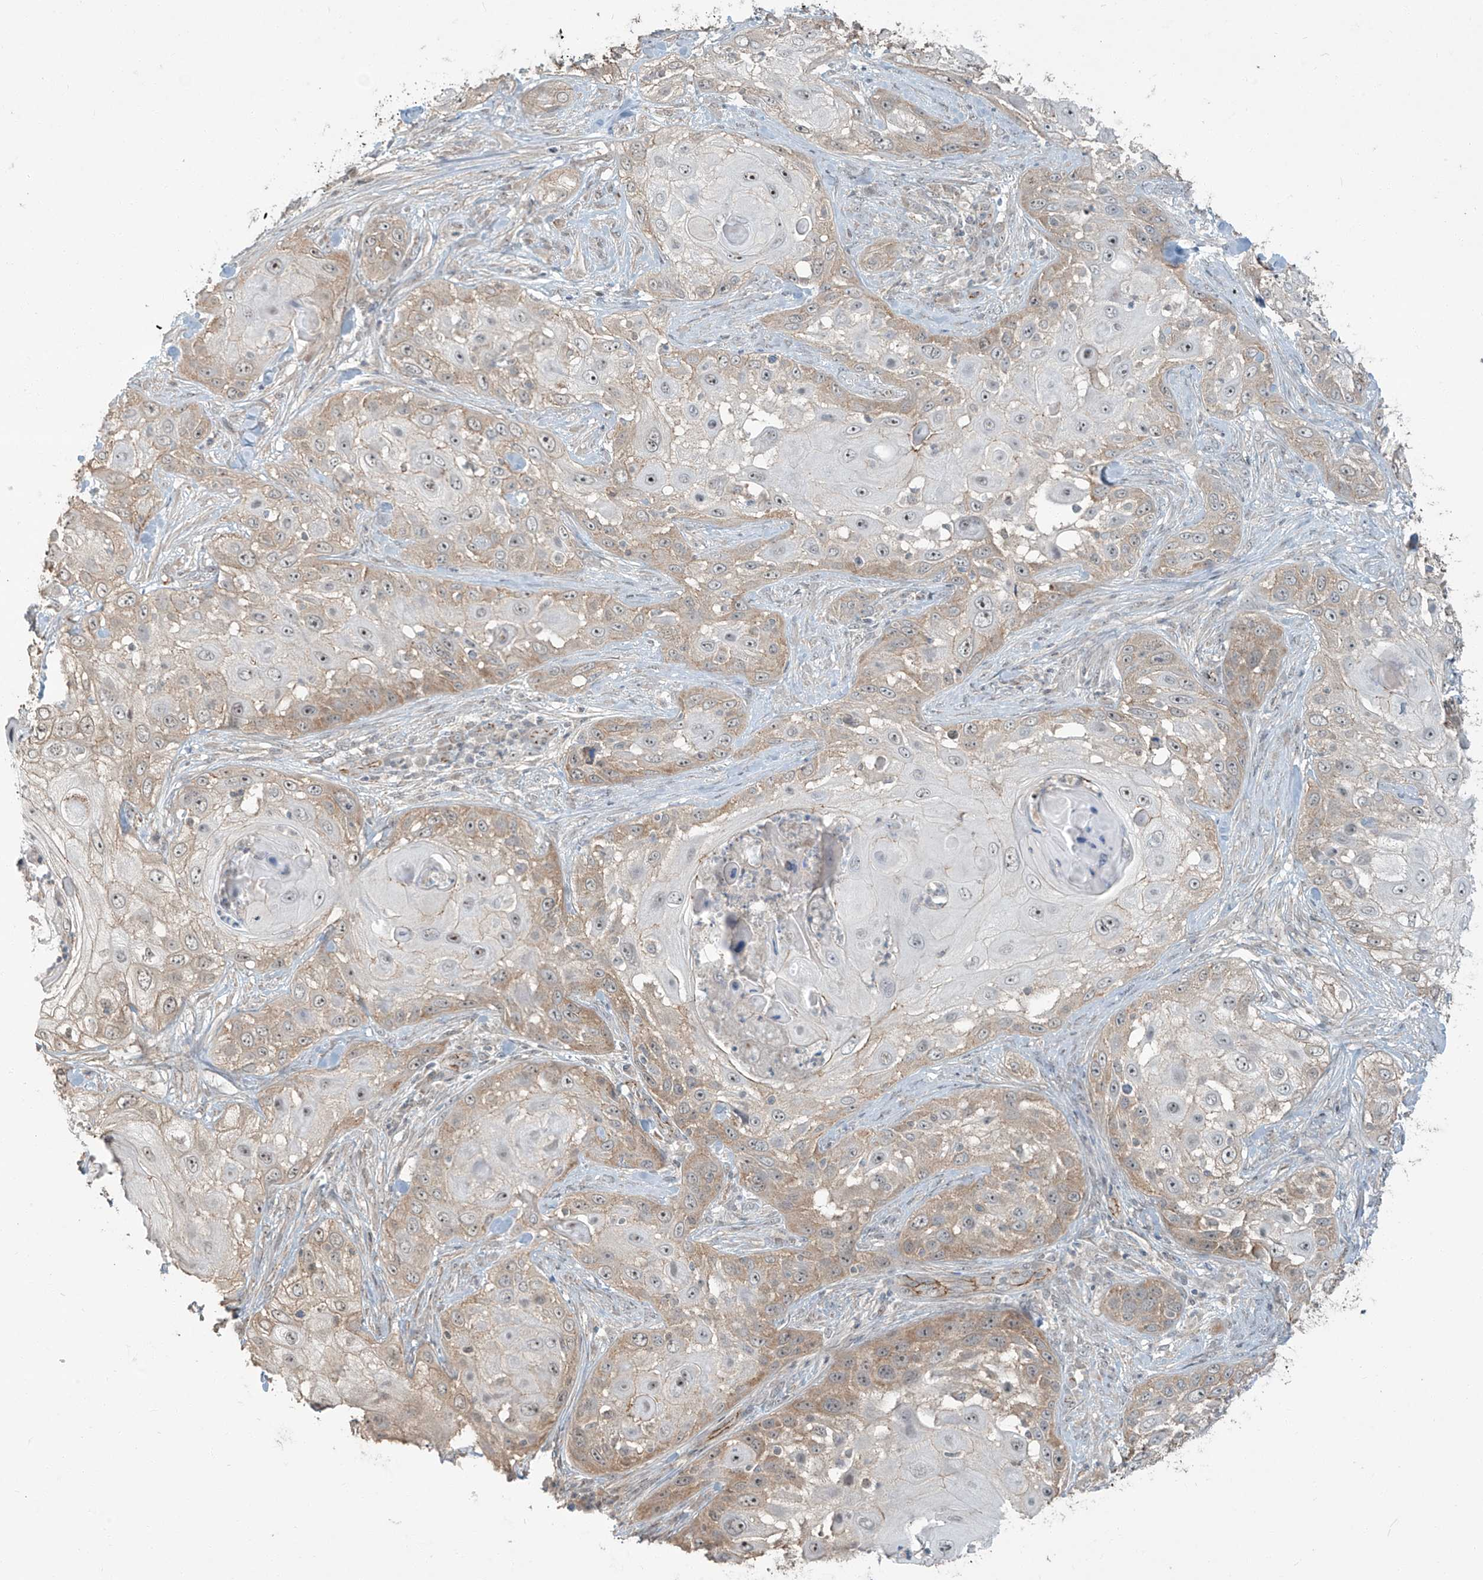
{"staining": {"intensity": "moderate", "quantity": "25%-75%", "location": "cytoplasmic/membranous"}, "tissue": "skin cancer", "cell_type": "Tumor cells", "image_type": "cancer", "snomed": [{"axis": "morphology", "description": "Squamous cell carcinoma, NOS"}, {"axis": "topography", "description": "Skin"}], "caption": "This image reveals skin cancer (squamous cell carcinoma) stained with immunohistochemistry to label a protein in brown. The cytoplasmic/membranous of tumor cells show moderate positivity for the protein. Nuclei are counter-stained blue.", "gene": "ZNF16", "patient": {"sex": "female", "age": 44}}